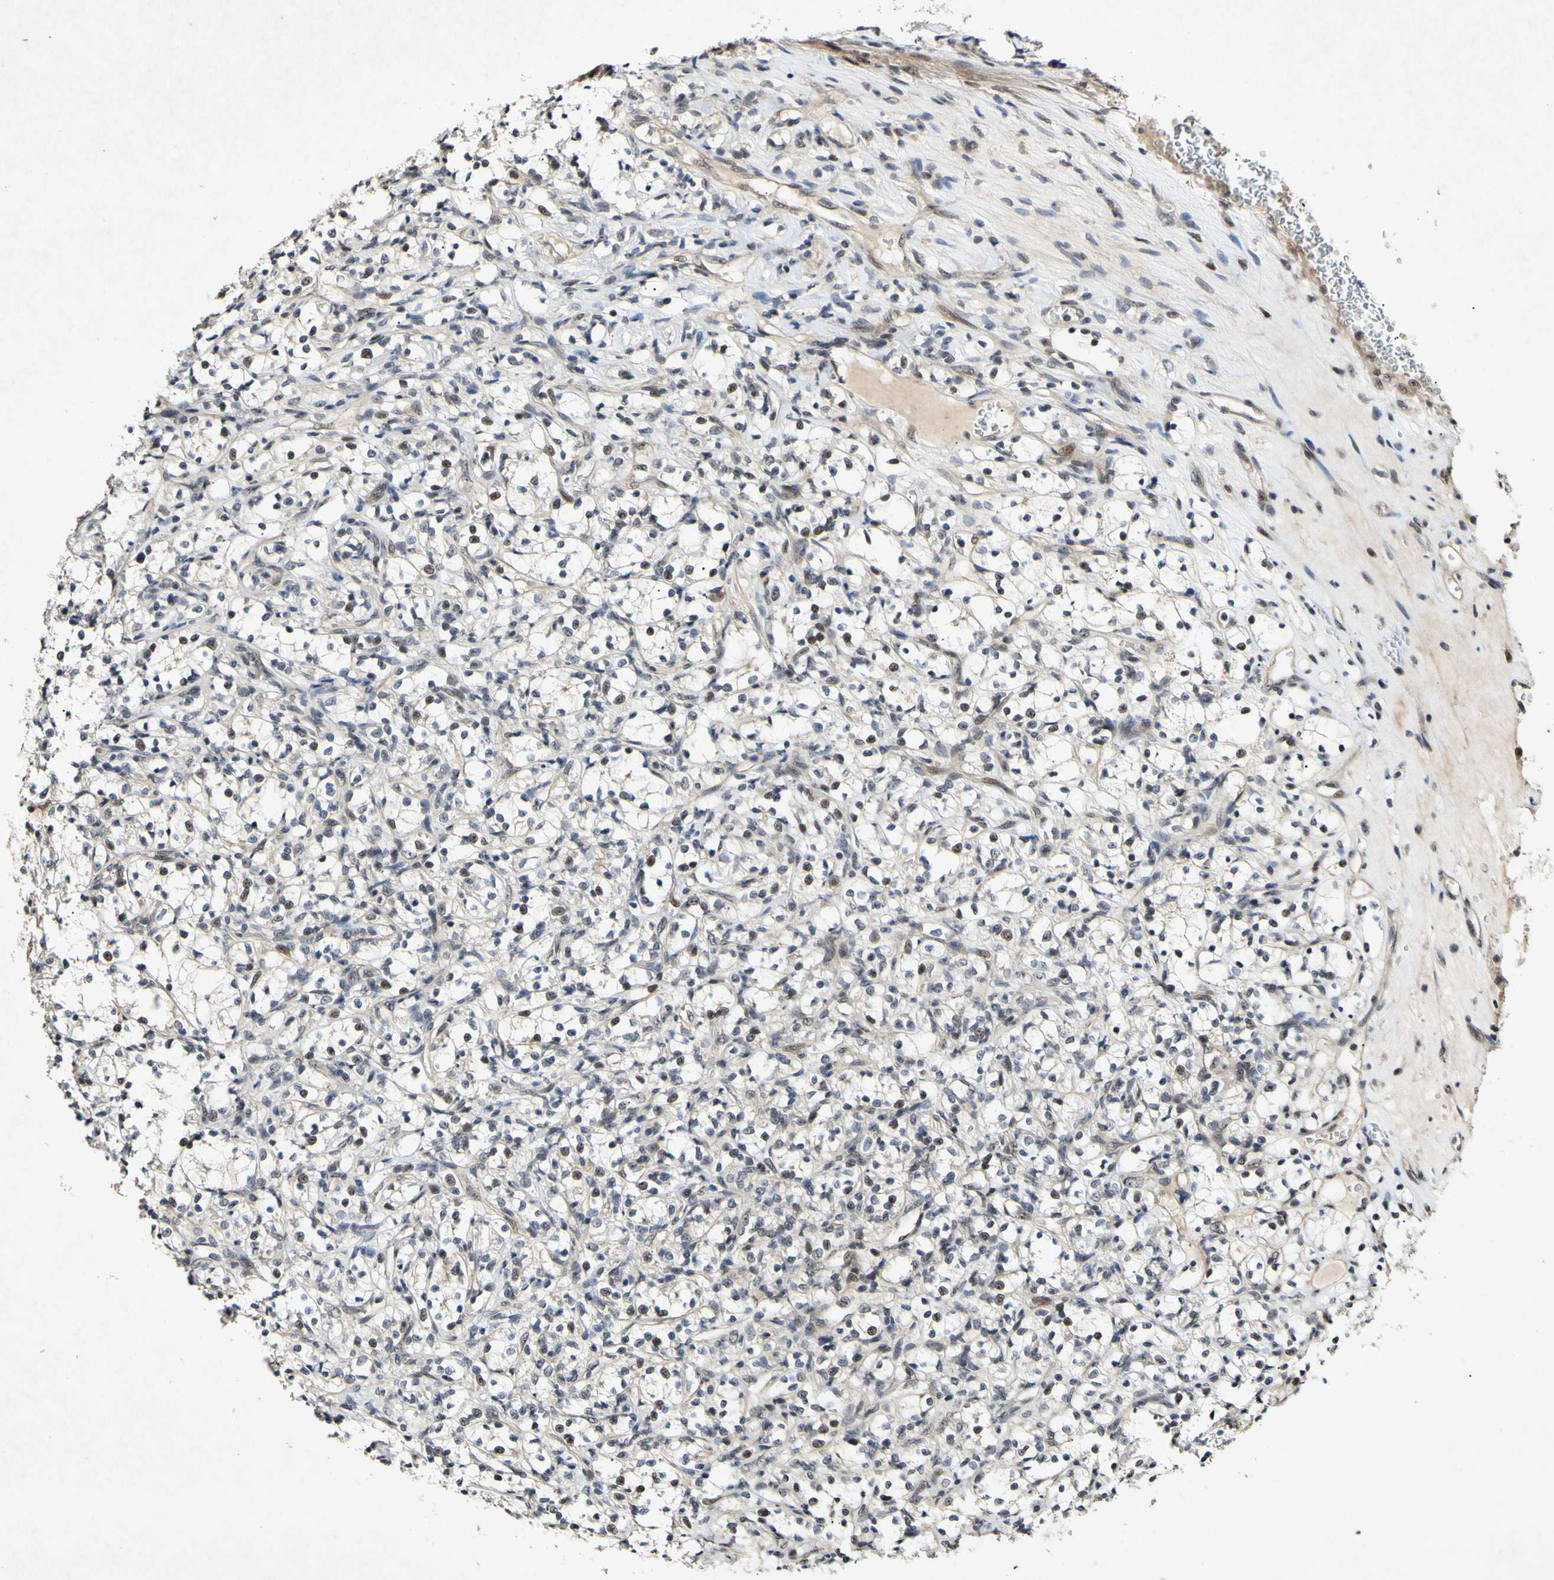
{"staining": {"intensity": "moderate", "quantity": "25%-75%", "location": "nuclear"}, "tissue": "renal cancer", "cell_type": "Tumor cells", "image_type": "cancer", "snomed": [{"axis": "morphology", "description": "Adenocarcinoma, NOS"}, {"axis": "topography", "description": "Kidney"}], "caption": "A medium amount of moderate nuclear positivity is identified in about 25%-75% of tumor cells in renal adenocarcinoma tissue.", "gene": "POLR2F", "patient": {"sex": "female", "age": 69}}